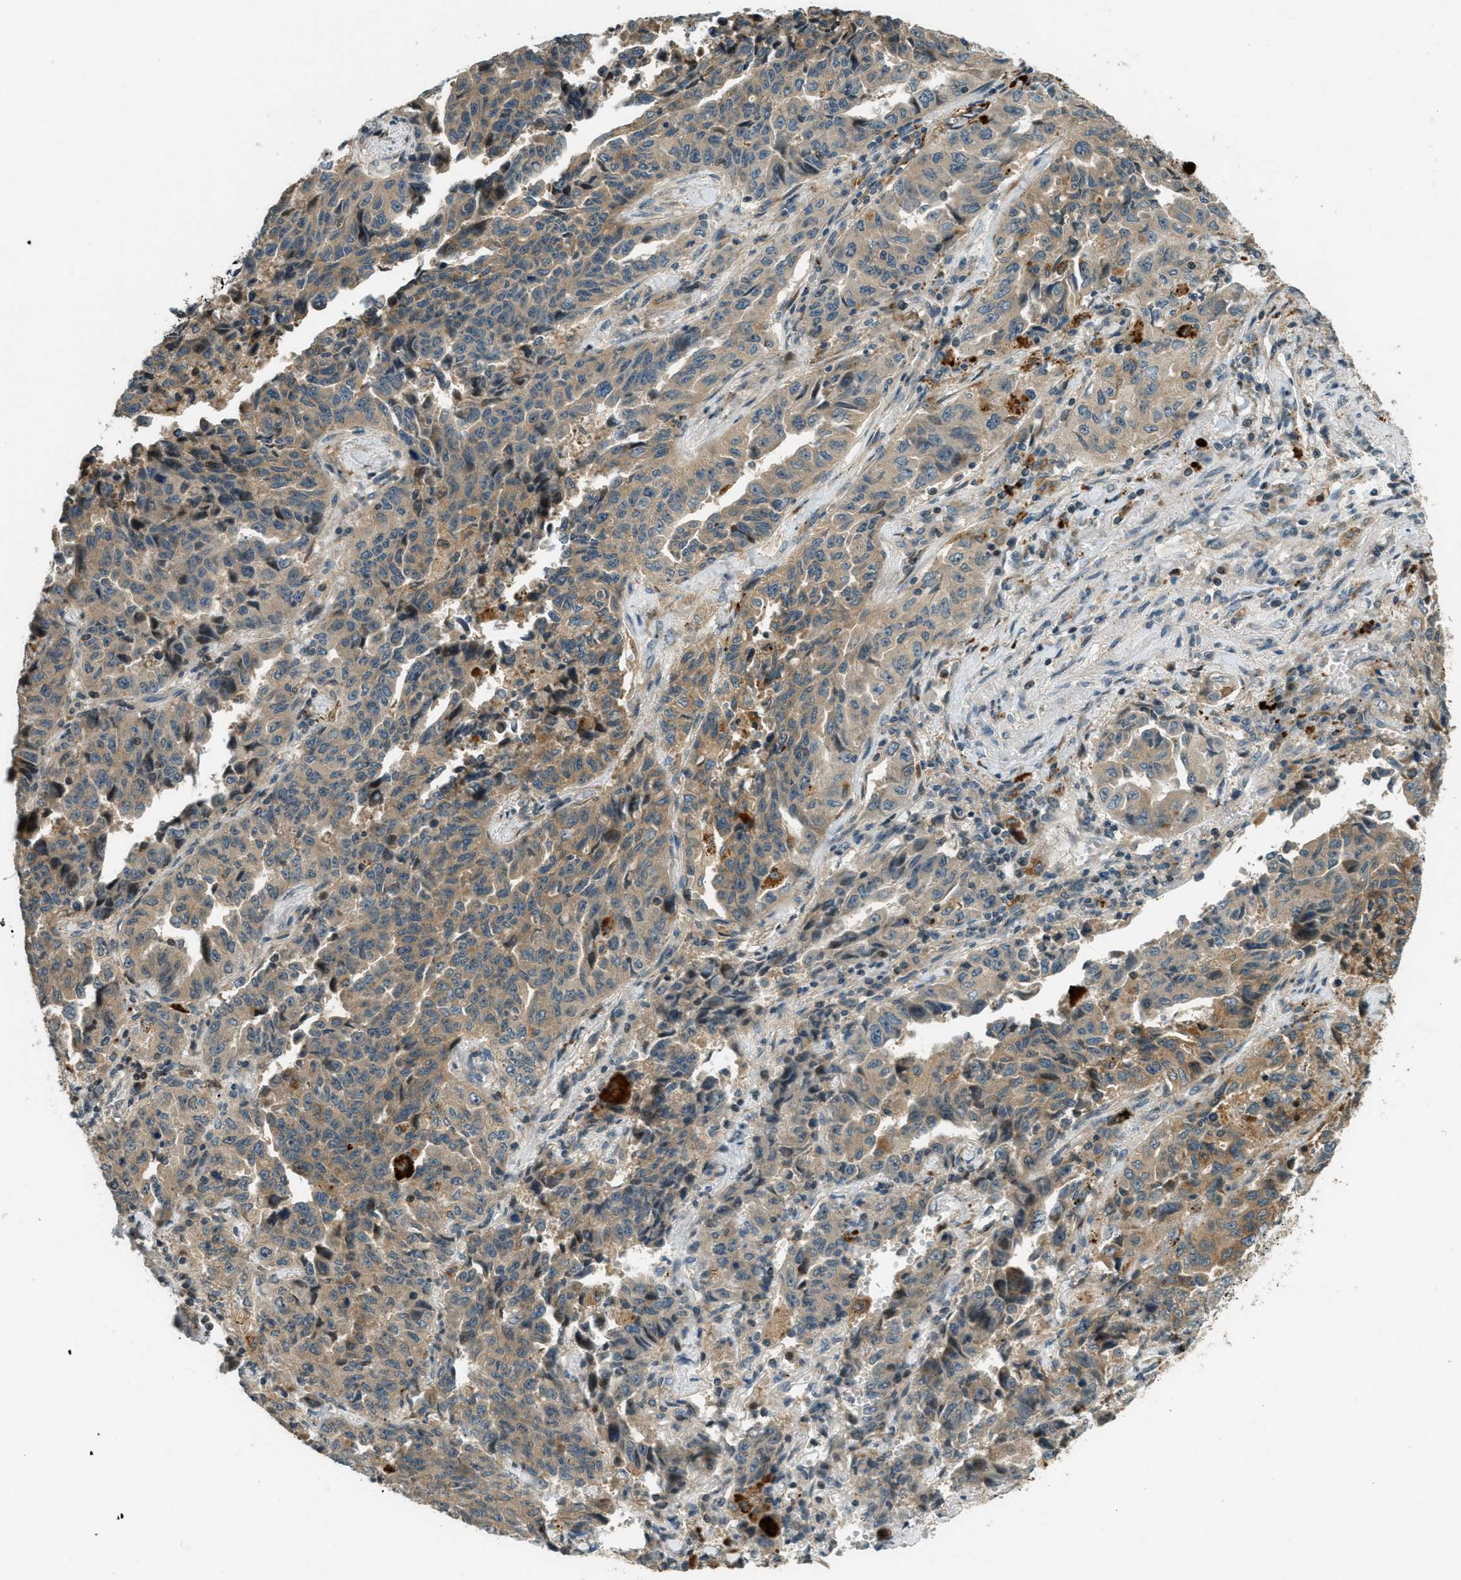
{"staining": {"intensity": "moderate", "quantity": ">75%", "location": "cytoplasmic/membranous"}, "tissue": "lung cancer", "cell_type": "Tumor cells", "image_type": "cancer", "snomed": [{"axis": "morphology", "description": "Adenocarcinoma, NOS"}, {"axis": "topography", "description": "Lung"}], "caption": "Tumor cells reveal moderate cytoplasmic/membranous expression in about >75% of cells in lung cancer.", "gene": "PTPN23", "patient": {"sex": "female", "age": 51}}